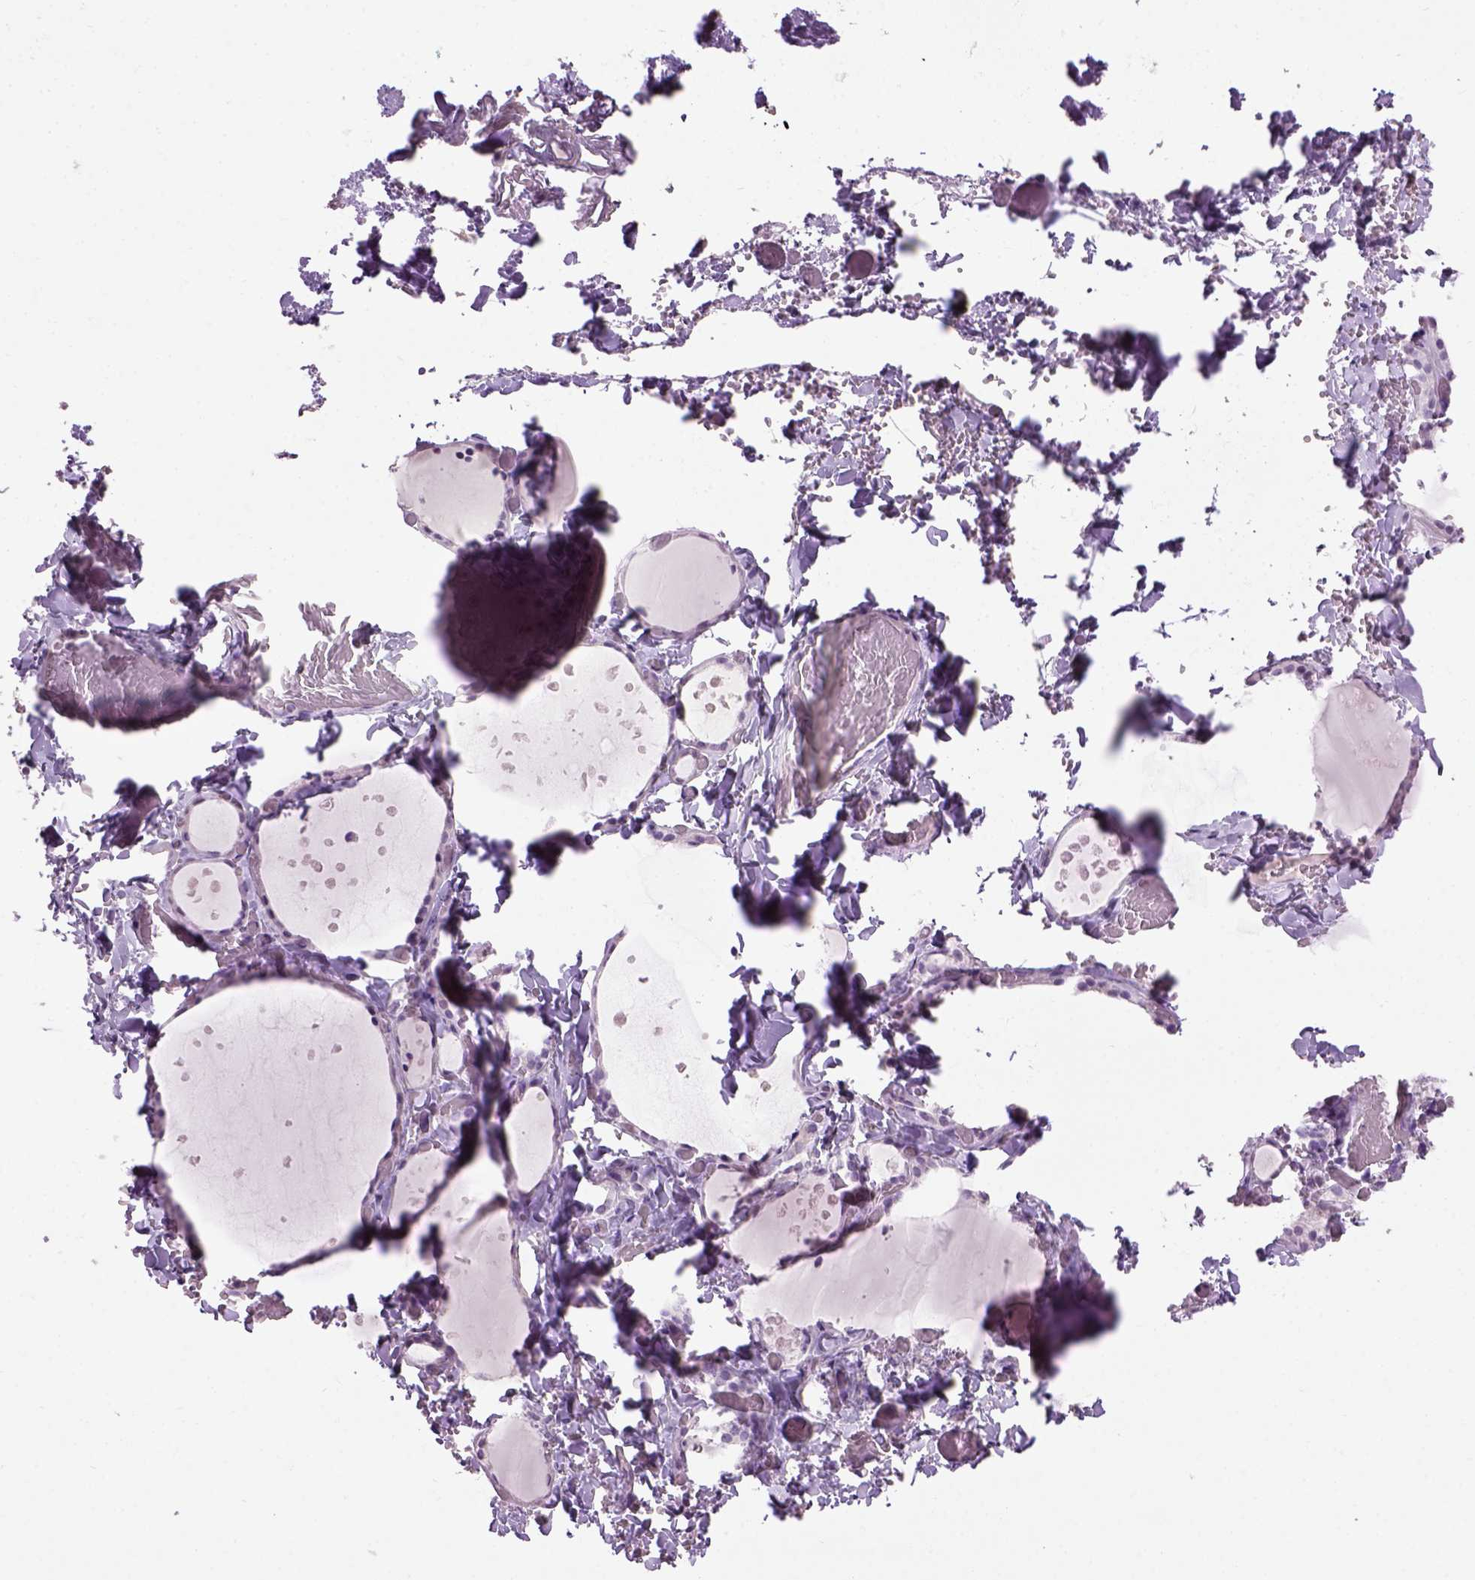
{"staining": {"intensity": "negative", "quantity": "none", "location": "none"}, "tissue": "thyroid gland", "cell_type": "Glandular cells", "image_type": "normal", "snomed": [{"axis": "morphology", "description": "Normal tissue, NOS"}, {"axis": "topography", "description": "Thyroid gland"}], "caption": "IHC image of normal human thyroid gland stained for a protein (brown), which shows no staining in glandular cells. Nuclei are stained in blue.", "gene": "GABRB2", "patient": {"sex": "female", "age": 36}}